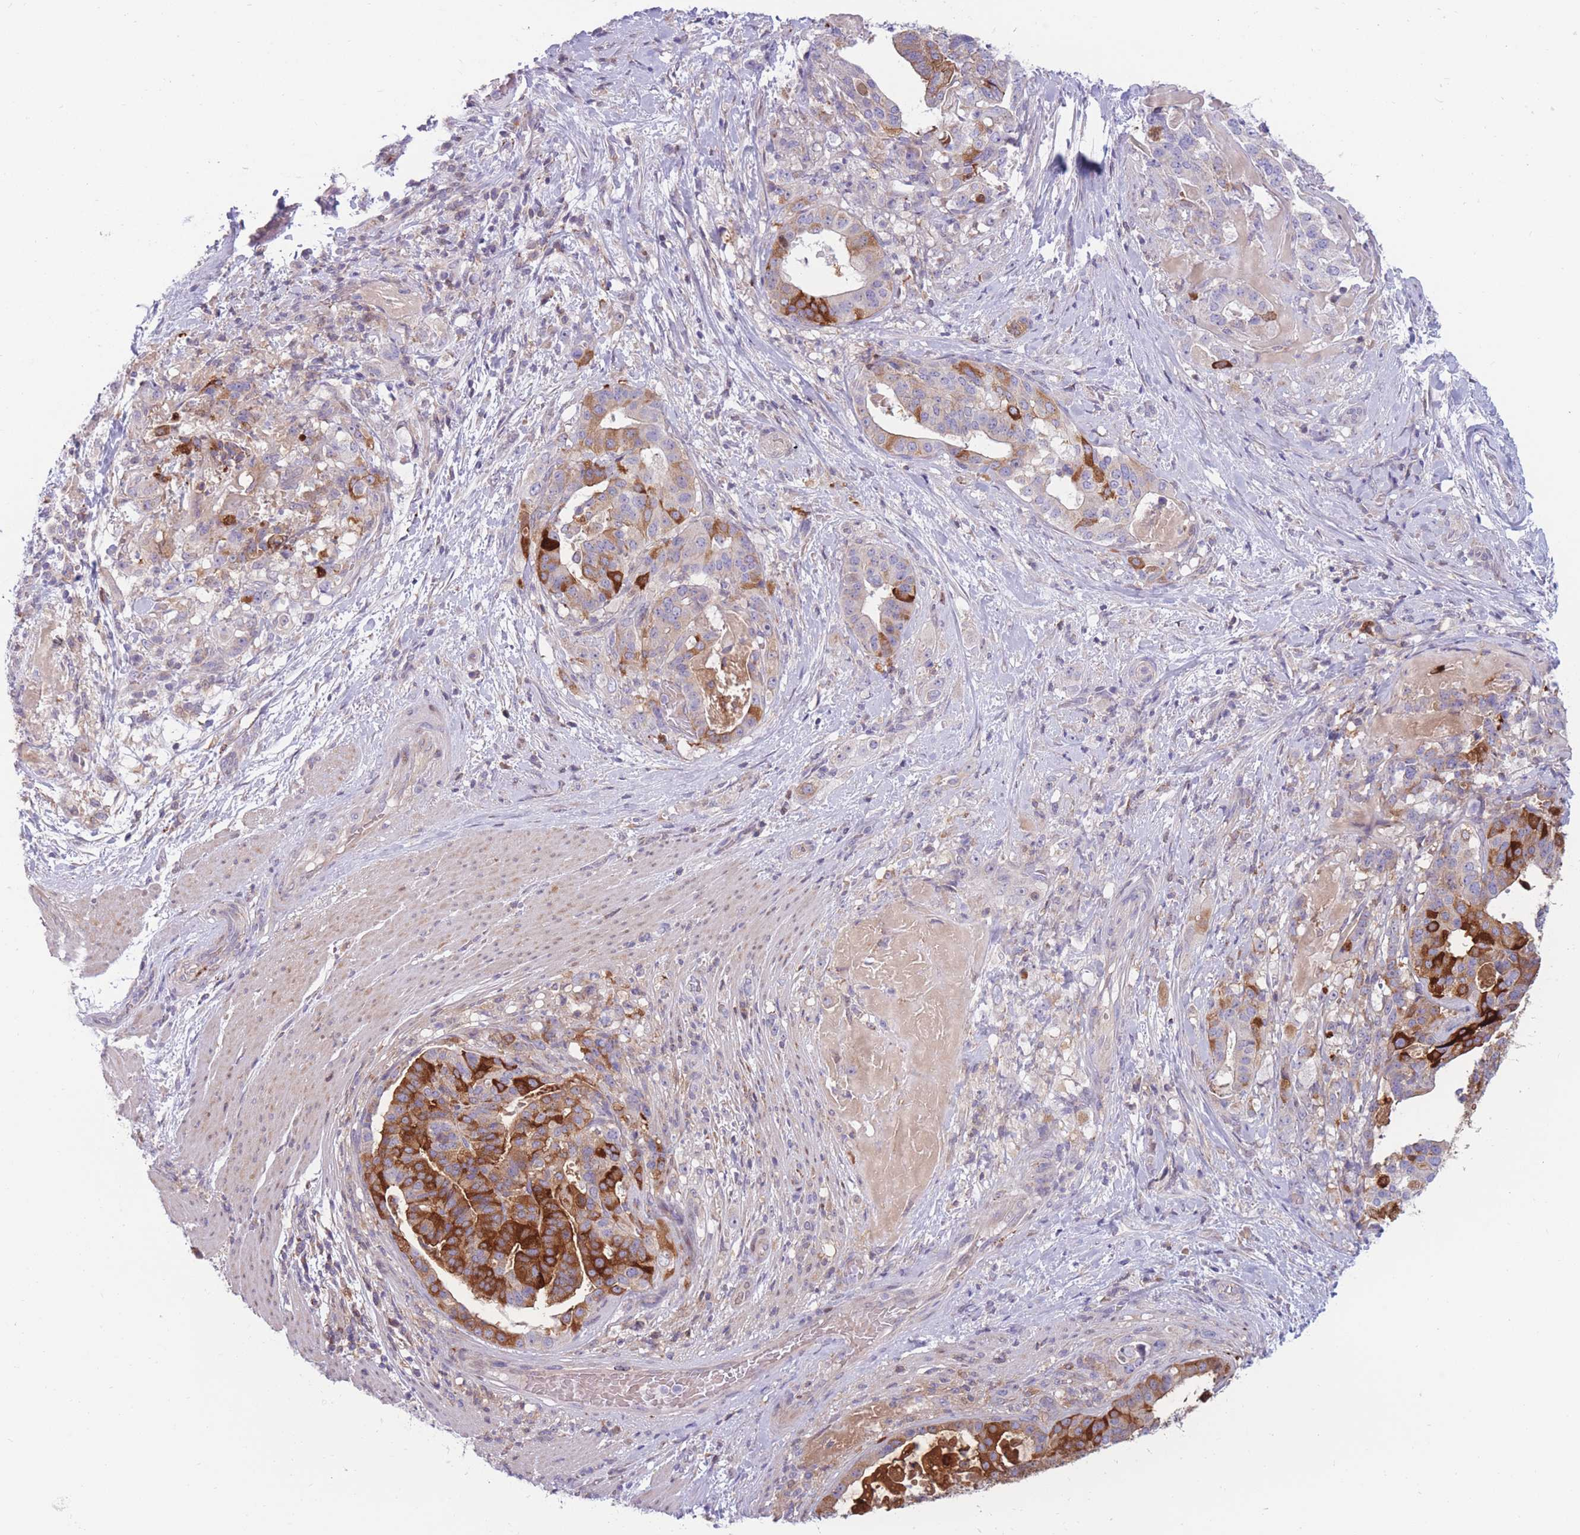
{"staining": {"intensity": "strong", "quantity": "25%-75%", "location": "cytoplasmic/membranous"}, "tissue": "stomach cancer", "cell_type": "Tumor cells", "image_type": "cancer", "snomed": [{"axis": "morphology", "description": "Adenocarcinoma, NOS"}, {"axis": "topography", "description": "Stomach"}], "caption": "Stomach cancer (adenocarcinoma) stained with DAB (3,3'-diaminobenzidine) IHC shows high levels of strong cytoplasmic/membranous expression in about 25%-75% of tumor cells.", "gene": "PDE4A", "patient": {"sex": "male", "age": 48}}